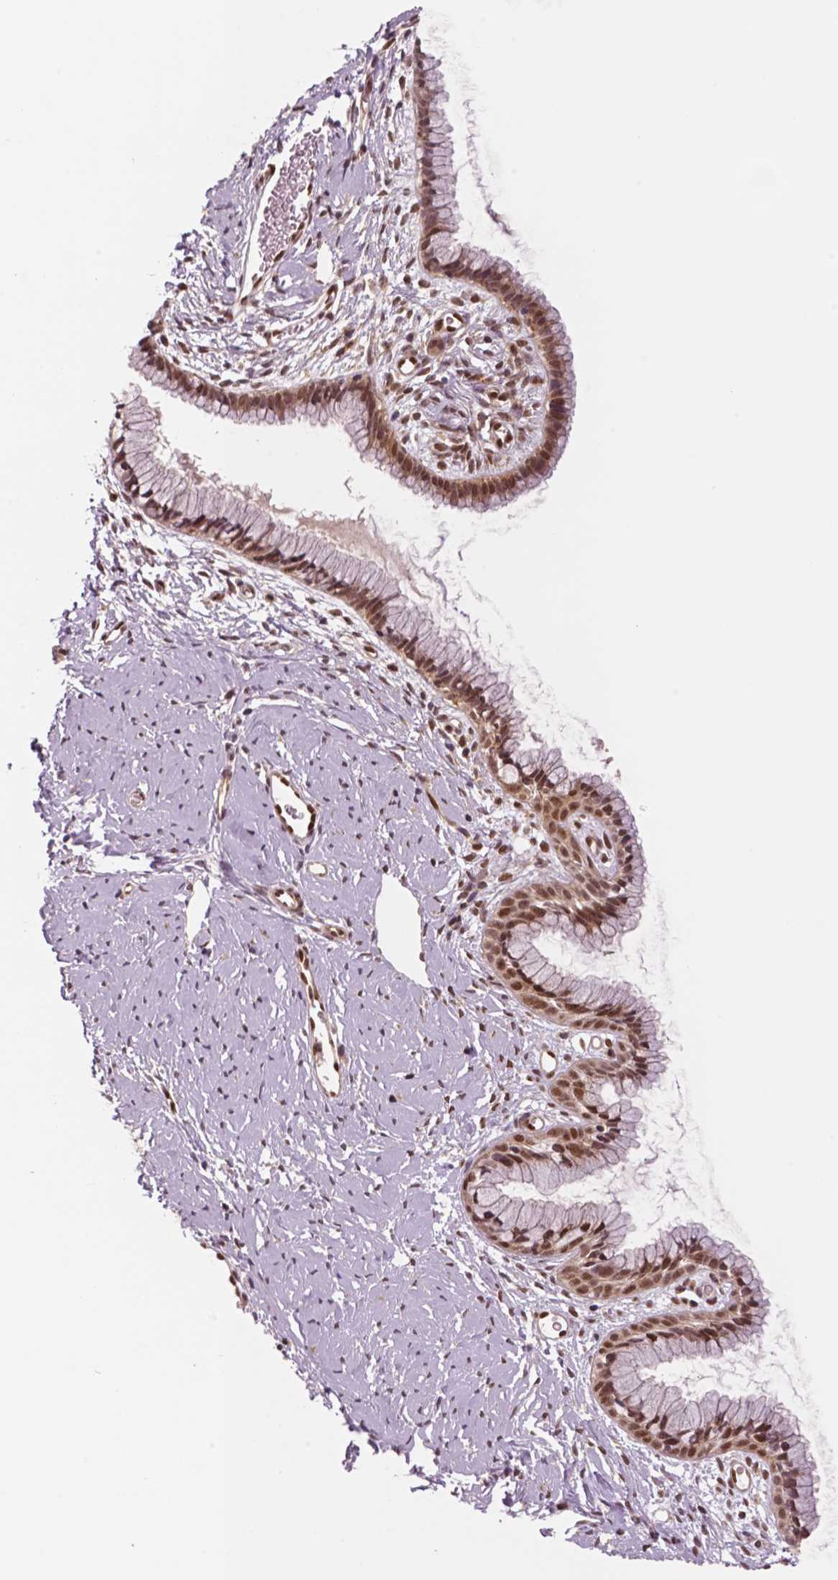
{"staining": {"intensity": "moderate", "quantity": ">75%", "location": "cytoplasmic/membranous,nuclear"}, "tissue": "cervix", "cell_type": "Glandular cells", "image_type": "normal", "snomed": [{"axis": "morphology", "description": "Normal tissue, NOS"}, {"axis": "topography", "description": "Cervix"}], "caption": "The histopathology image demonstrates a brown stain indicating the presence of a protein in the cytoplasmic/membranous,nuclear of glandular cells in cervix. The staining is performed using DAB (3,3'-diaminobenzidine) brown chromogen to label protein expression. The nuclei are counter-stained blue using hematoxylin.", "gene": "STAT3", "patient": {"sex": "female", "age": 40}}